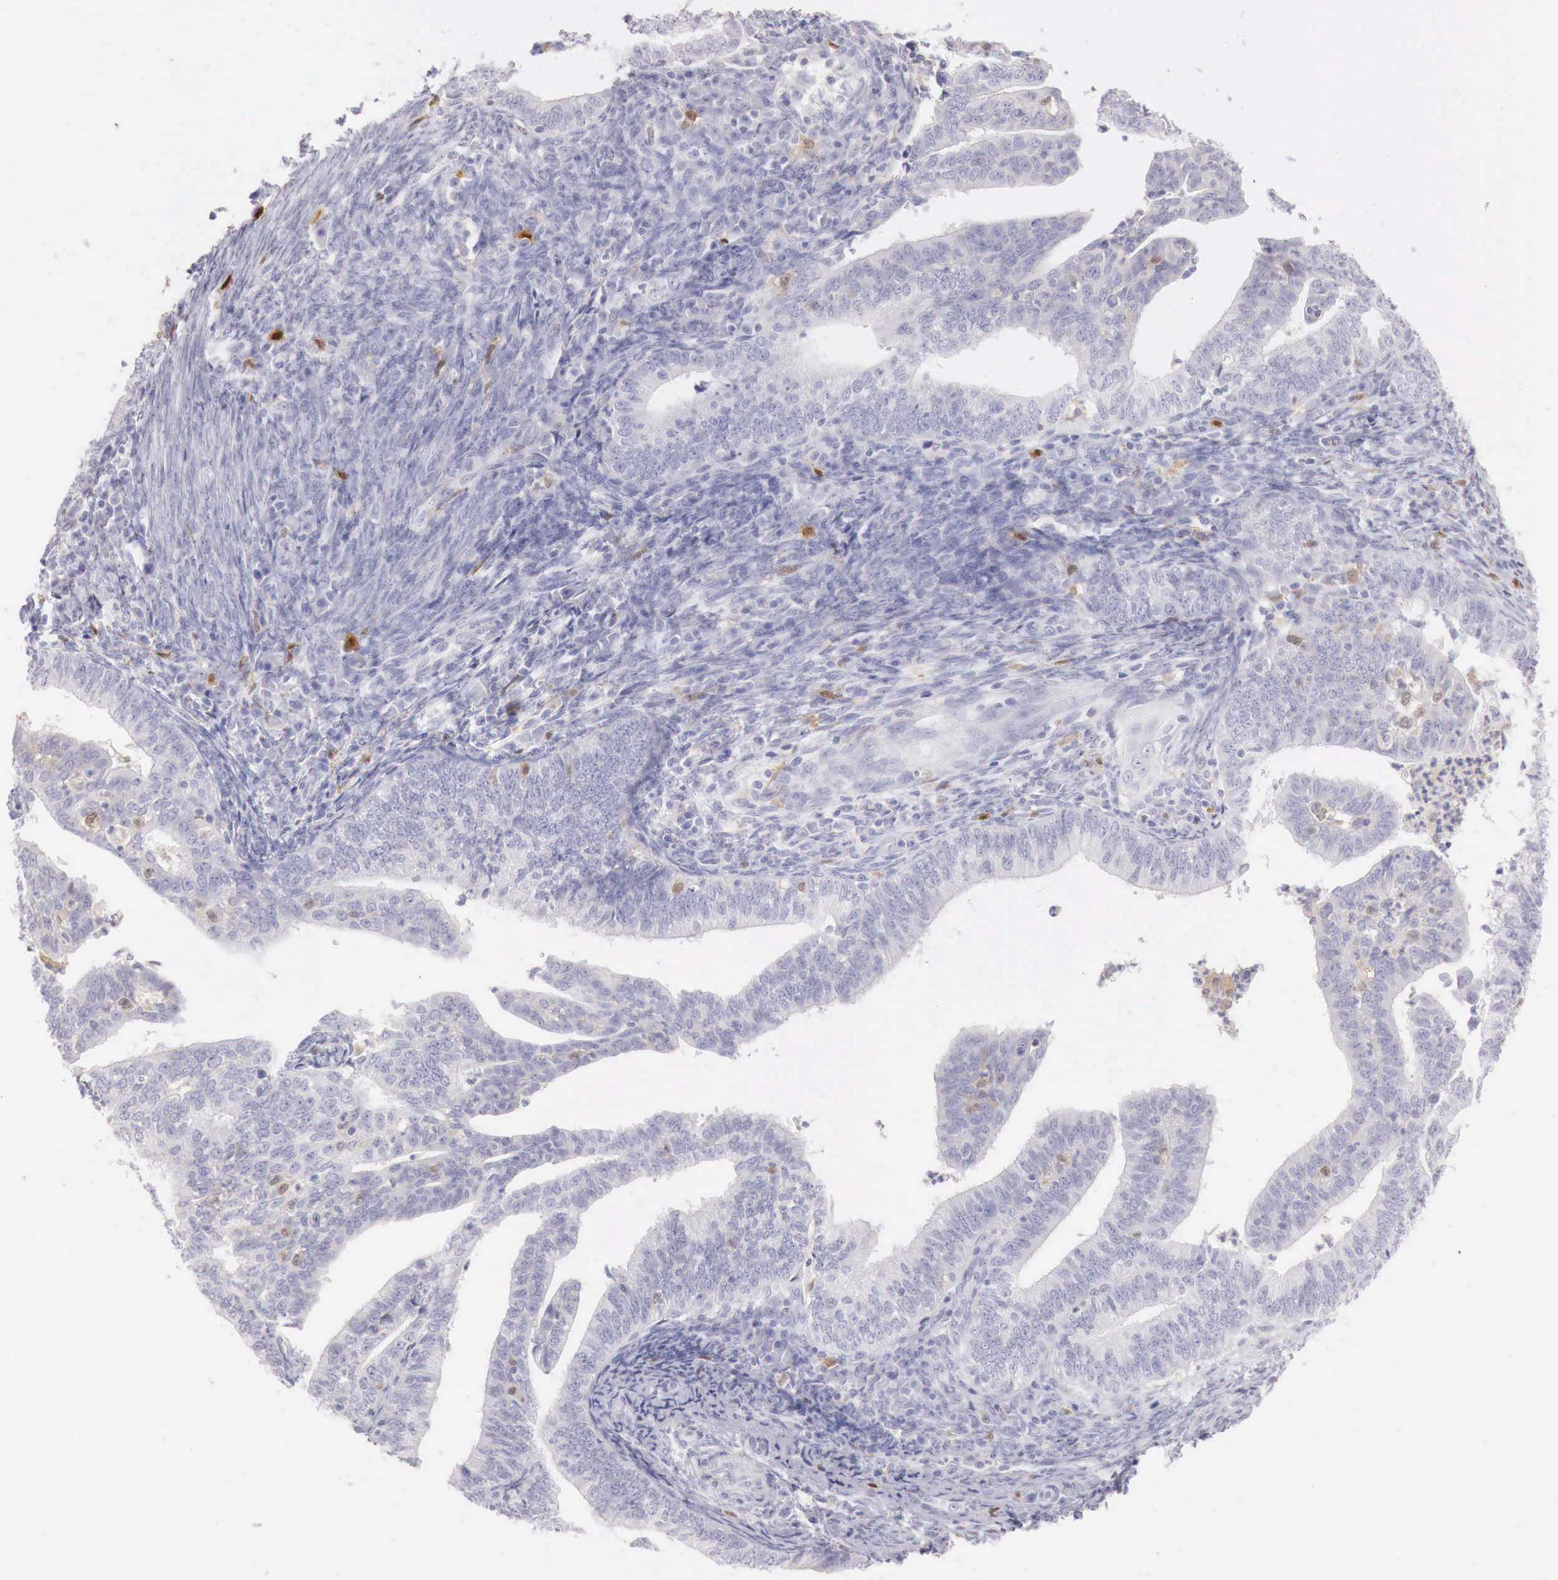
{"staining": {"intensity": "negative", "quantity": "none", "location": "none"}, "tissue": "endometrial cancer", "cell_type": "Tumor cells", "image_type": "cancer", "snomed": [{"axis": "morphology", "description": "Adenocarcinoma, NOS"}, {"axis": "topography", "description": "Endometrium"}], "caption": "High power microscopy micrograph of an immunohistochemistry histopathology image of endometrial adenocarcinoma, revealing no significant staining in tumor cells. (DAB immunohistochemistry (IHC) with hematoxylin counter stain).", "gene": "RENBP", "patient": {"sex": "female", "age": 66}}